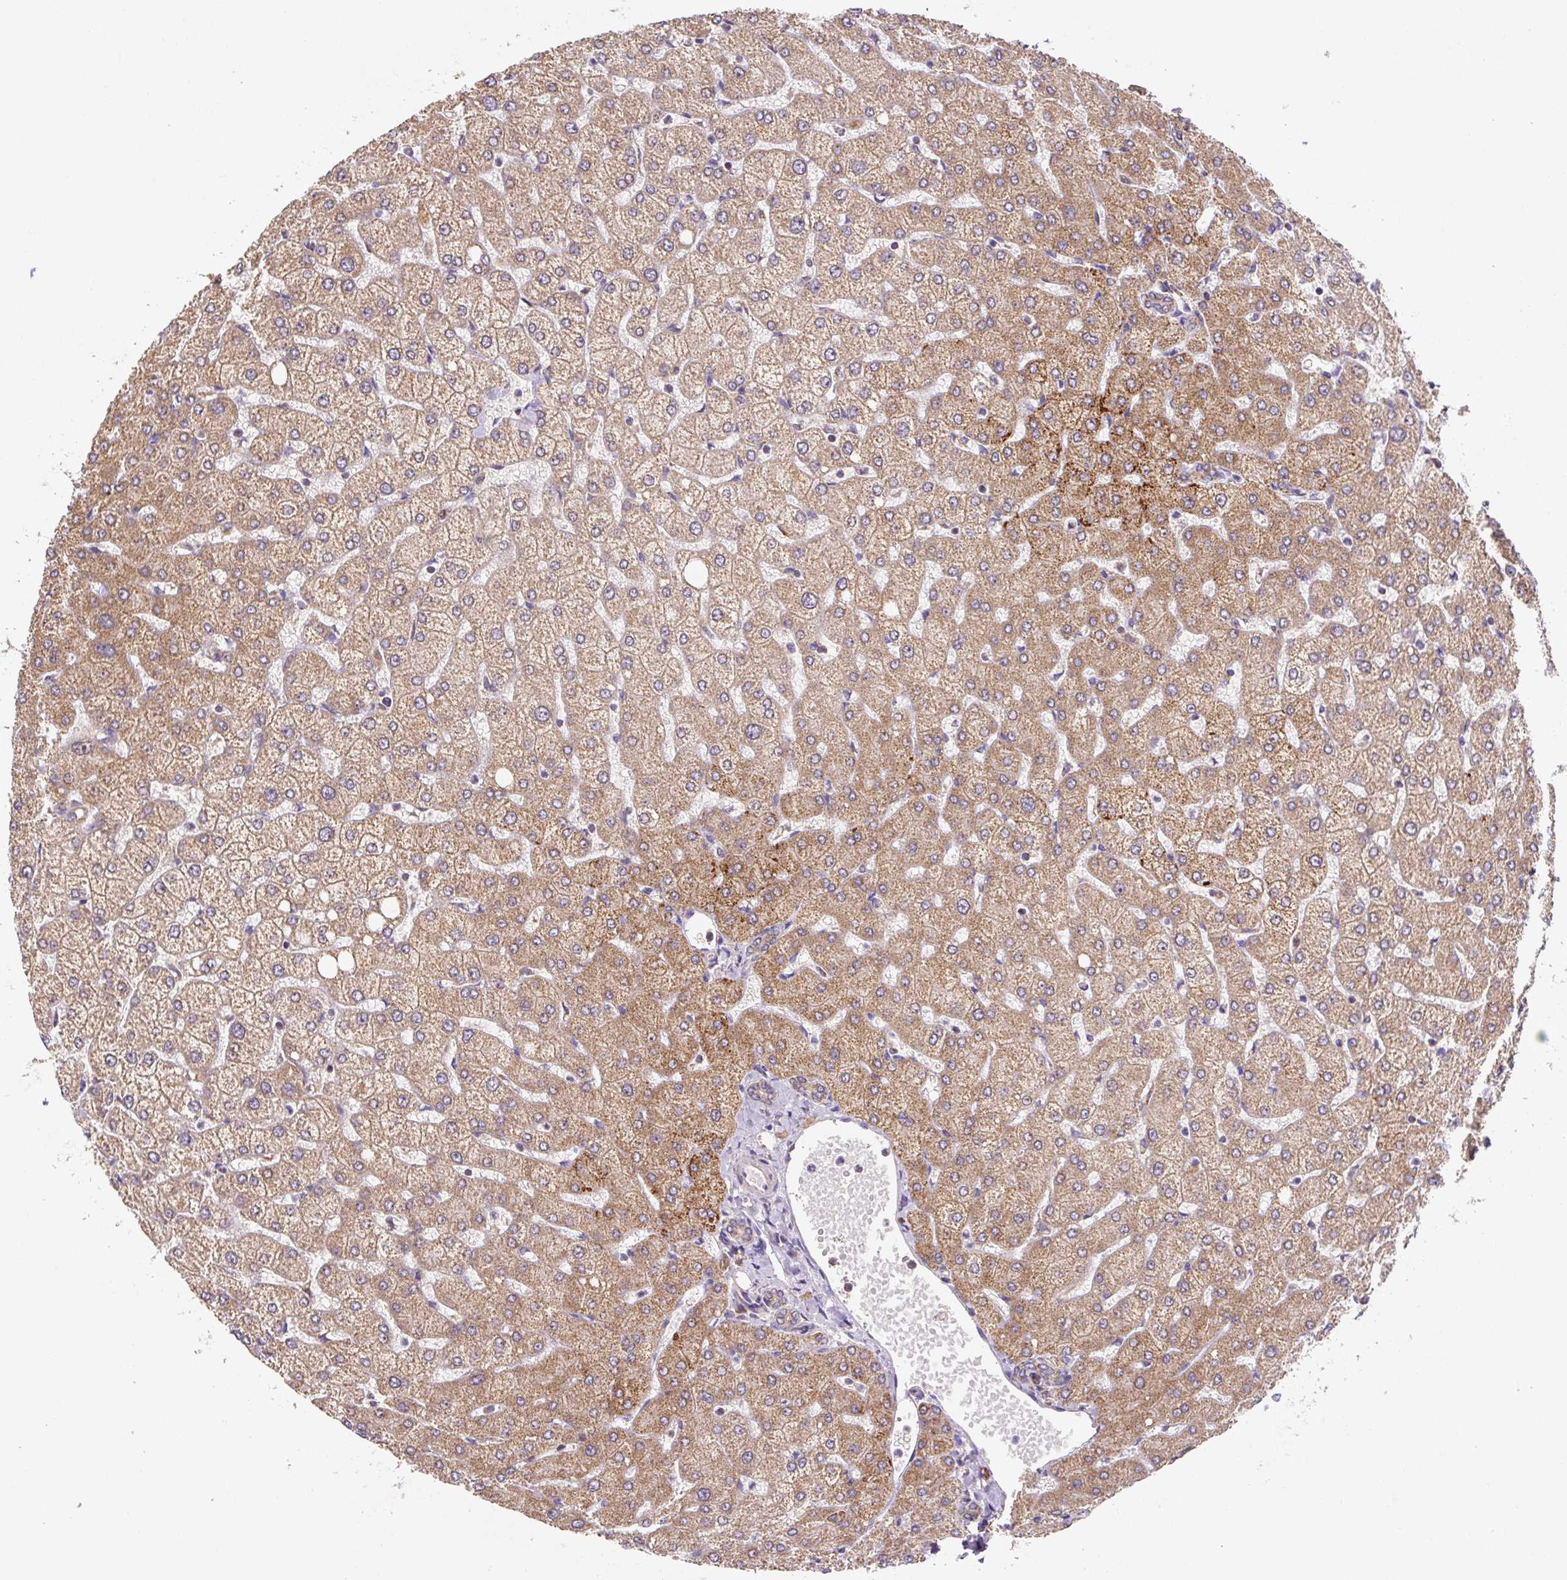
{"staining": {"intensity": "moderate", "quantity": ">75%", "location": "cytoplasmic/membranous"}, "tissue": "liver", "cell_type": "Cholangiocytes", "image_type": "normal", "snomed": [{"axis": "morphology", "description": "Normal tissue, NOS"}, {"axis": "topography", "description": "Liver"}], "caption": "About >75% of cholangiocytes in normal human liver exhibit moderate cytoplasmic/membranous protein positivity as visualized by brown immunohistochemical staining.", "gene": "MFSD9", "patient": {"sex": "female", "age": 54}}